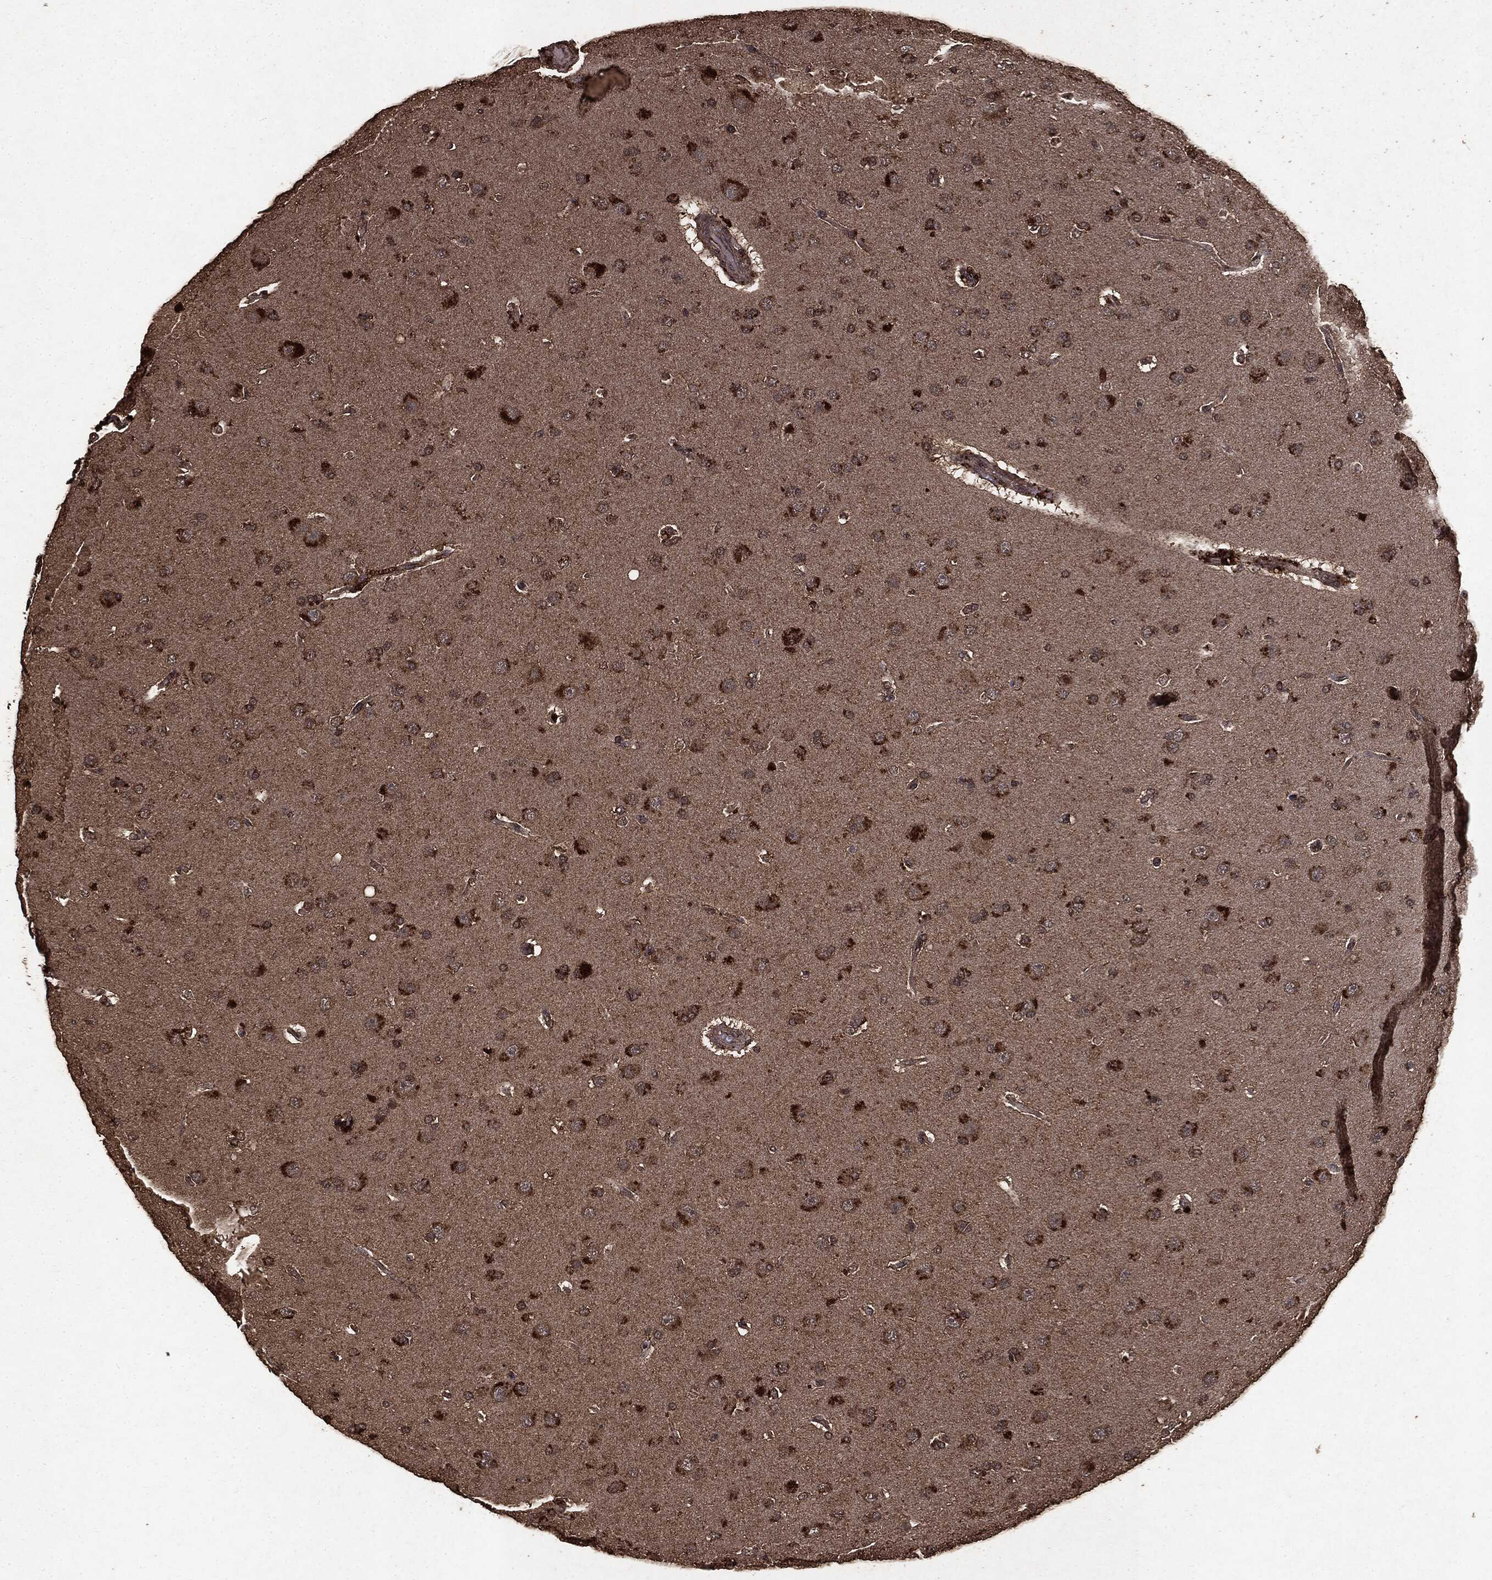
{"staining": {"intensity": "strong", "quantity": "25%-75%", "location": "cytoplasmic/membranous"}, "tissue": "glioma", "cell_type": "Tumor cells", "image_type": "cancer", "snomed": [{"axis": "morphology", "description": "Glioma, malignant, NOS"}, {"axis": "topography", "description": "Cerebral cortex"}], "caption": "Glioma tissue displays strong cytoplasmic/membranous staining in about 25%-75% of tumor cells, visualized by immunohistochemistry.", "gene": "NME1", "patient": {"sex": "male", "age": 58}}